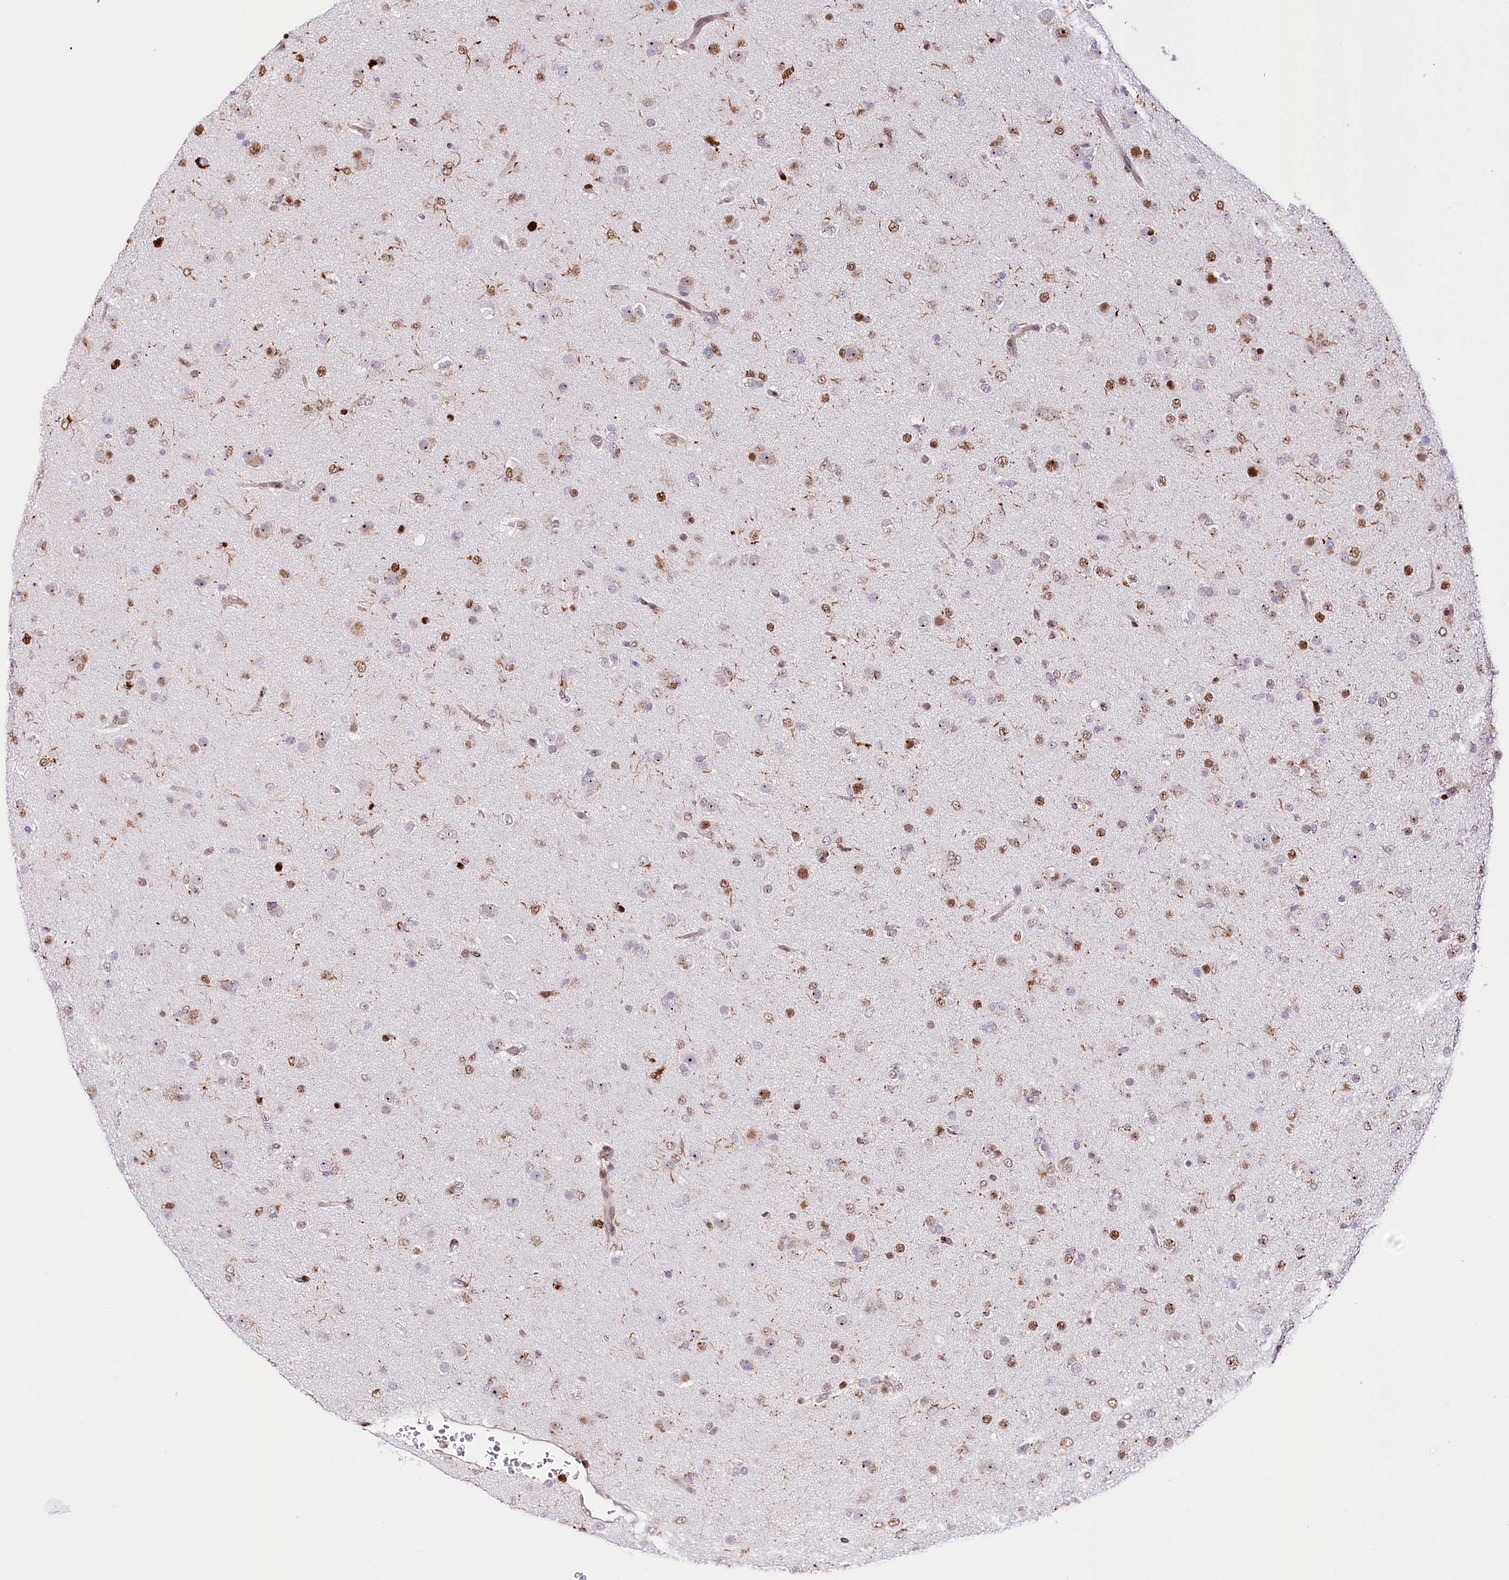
{"staining": {"intensity": "moderate", "quantity": "<25%", "location": "nuclear"}, "tissue": "glioma", "cell_type": "Tumor cells", "image_type": "cancer", "snomed": [{"axis": "morphology", "description": "Glioma, malignant, Low grade"}, {"axis": "topography", "description": "Brain"}], "caption": "High-magnification brightfield microscopy of malignant low-grade glioma stained with DAB (brown) and counterstained with hematoxylin (blue). tumor cells exhibit moderate nuclear expression is seen in about<25% of cells. The staining was performed using DAB (3,3'-diaminobenzidine) to visualize the protein expression in brown, while the nuclei were stained in blue with hematoxylin (Magnification: 20x).", "gene": "PTMS", "patient": {"sex": "male", "age": 65}}